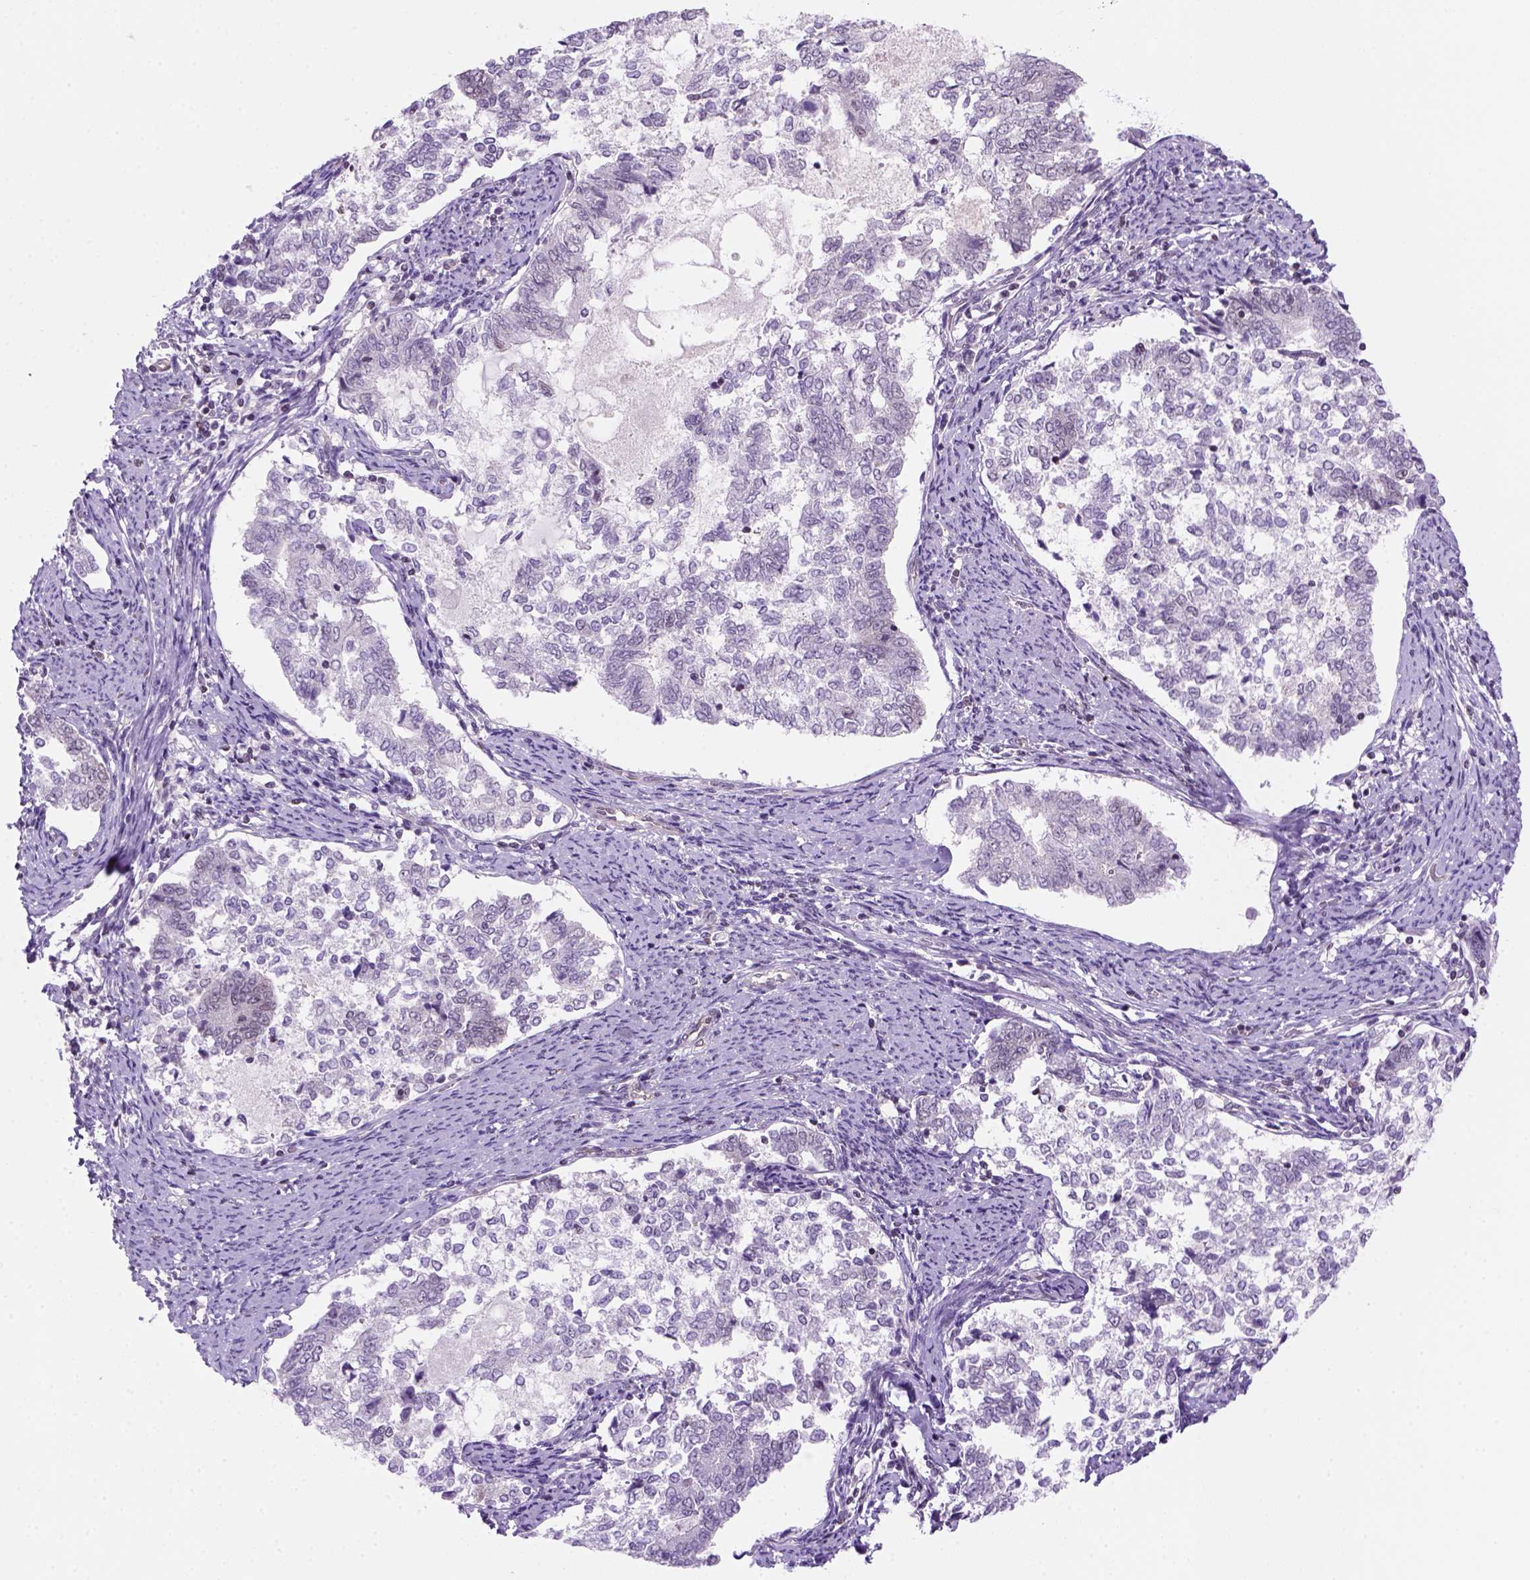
{"staining": {"intensity": "negative", "quantity": "none", "location": "none"}, "tissue": "endometrial cancer", "cell_type": "Tumor cells", "image_type": "cancer", "snomed": [{"axis": "morphology", "description": "Adenocarcinoma, NOS"}, {"axis": "topography", "description": "Endometrium"}], "caption": "Tumor cells are negative for protein expression in human endometrial adenocarcinoma. (Stains: DAB IHC with hematoxylin counter stain, Microscopy: brightfield microscopy at high magnification).", "gene": "MGMT", "patient": {"sex": "female", "age": 65}}